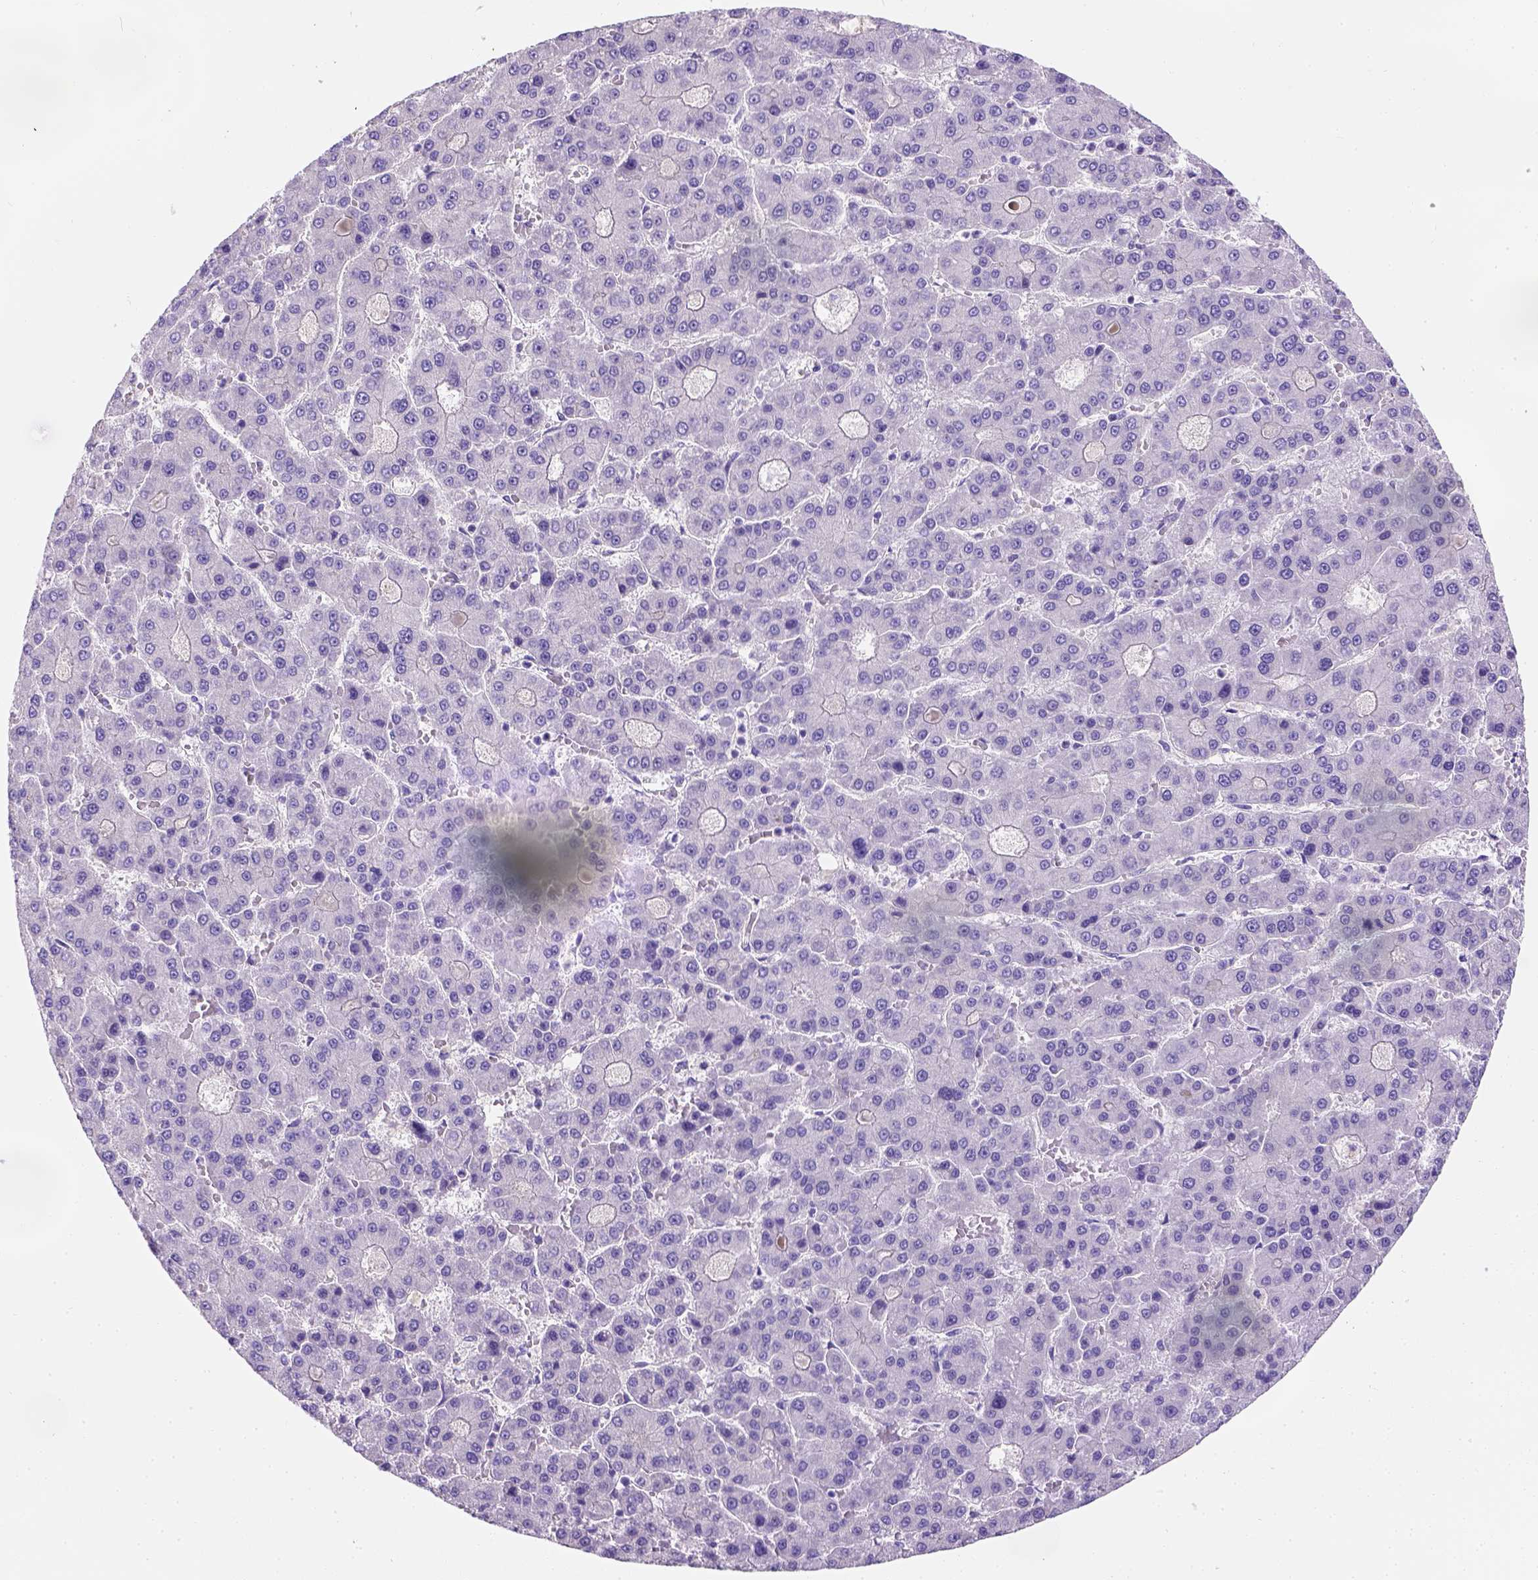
{"staining": {"intensity": "negative", "quantity": "none", "location": "none"}, "tissue": "liver cancer", "cell_type": "Tumor cells", "image_type": "cancer", "snomed": [{"axis": "morphology", "description": "Carcinoma, Hepatocellular, NOS"}, {"axis": "topography", "description": "Liver"}], "caption": "Immunohistochemistry micrograph of neoplastic tissue: human liver cancer (hepatocellular carcinoma) stained with DAB shows no significant protein staining in tumor cells.", "gene": "PHF7", "patient": {"sex": "male", "age": 70}}